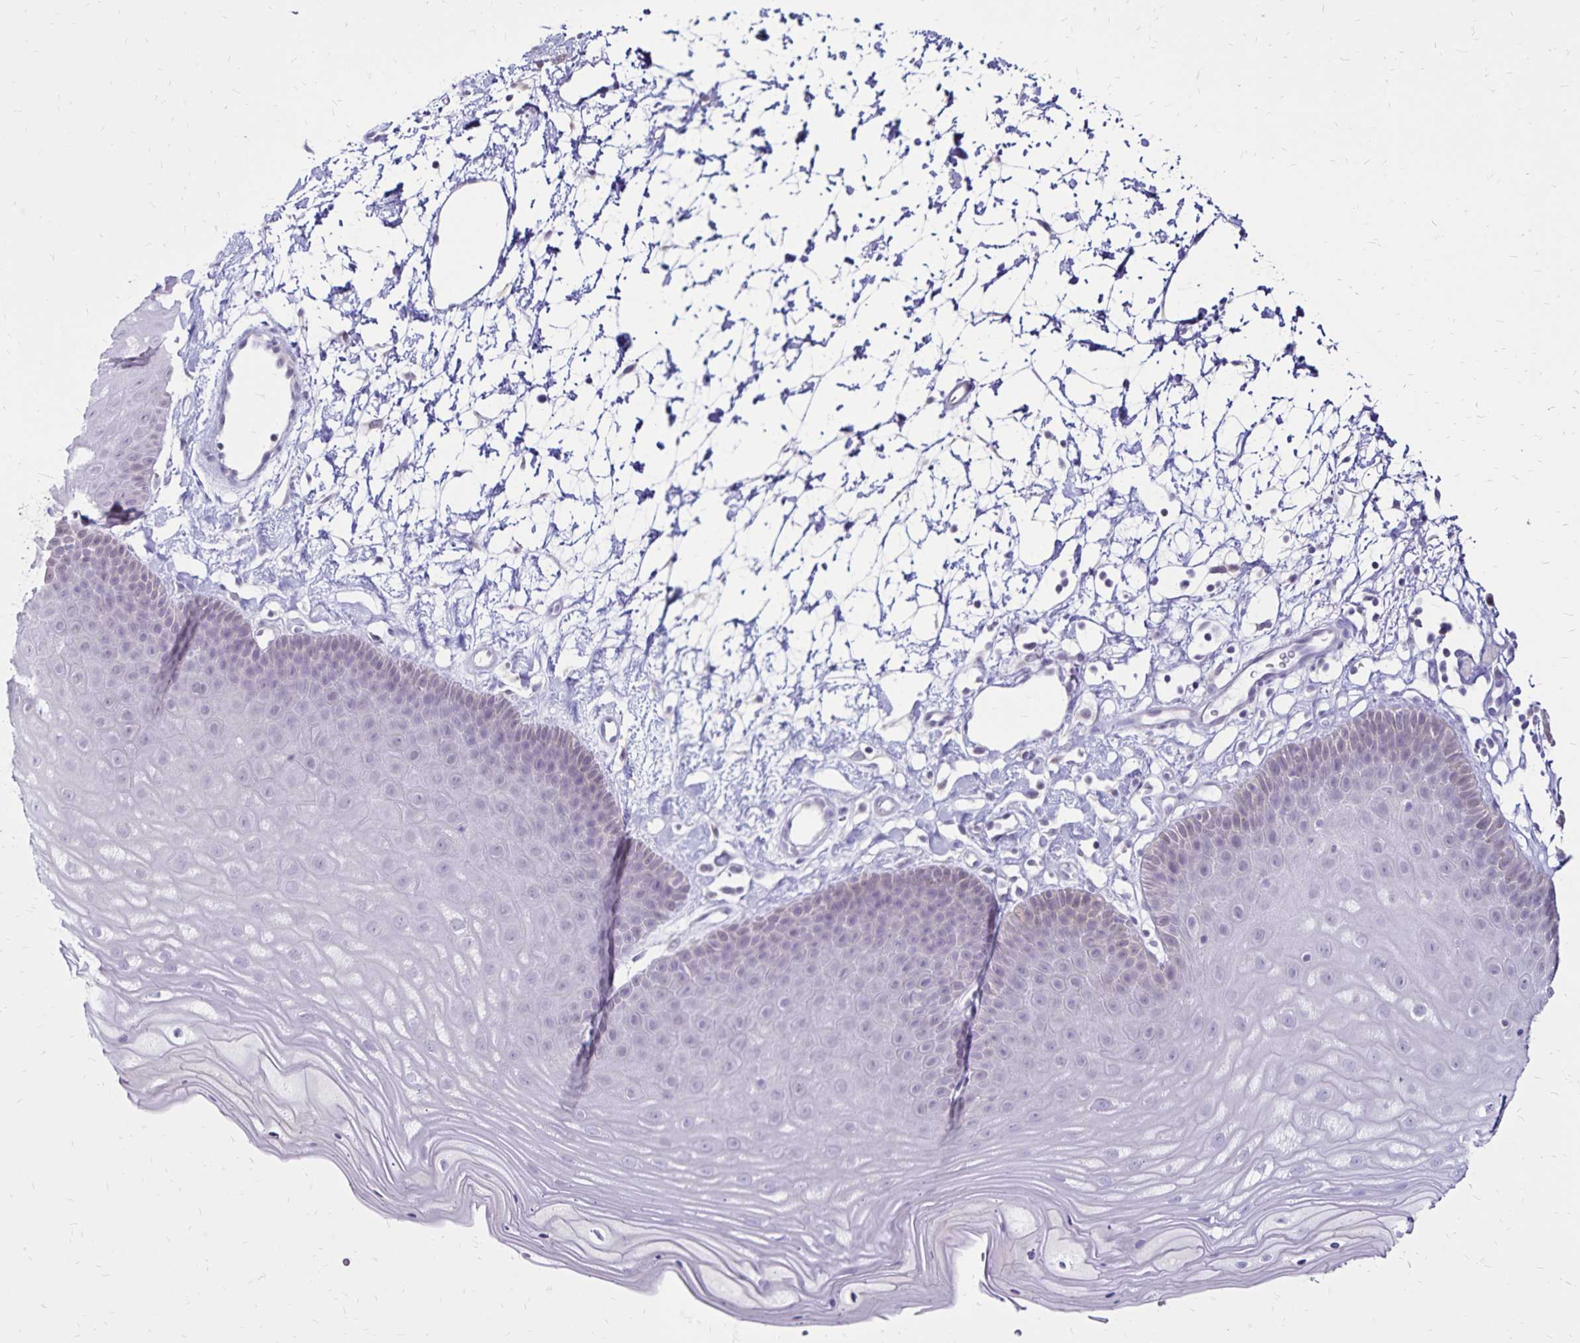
{"staining": {"intensity": "negative", "quantity": "none", "location": "none"}, "tissue": "skin", "cell_type": "Epidermal cells", "image_type": "normal", "snomed": [{"axis": "morphology", "description": "Normal tissue, NOS"}, {"axis": "topography", "description": "Anal"}], "caption": "IHC image of benign skin: skin stained with DAB reveals no significant protein staining in epidermal cells.", "gene": "SH3GL3", "patient": {"sex": "male", "age": 53}}